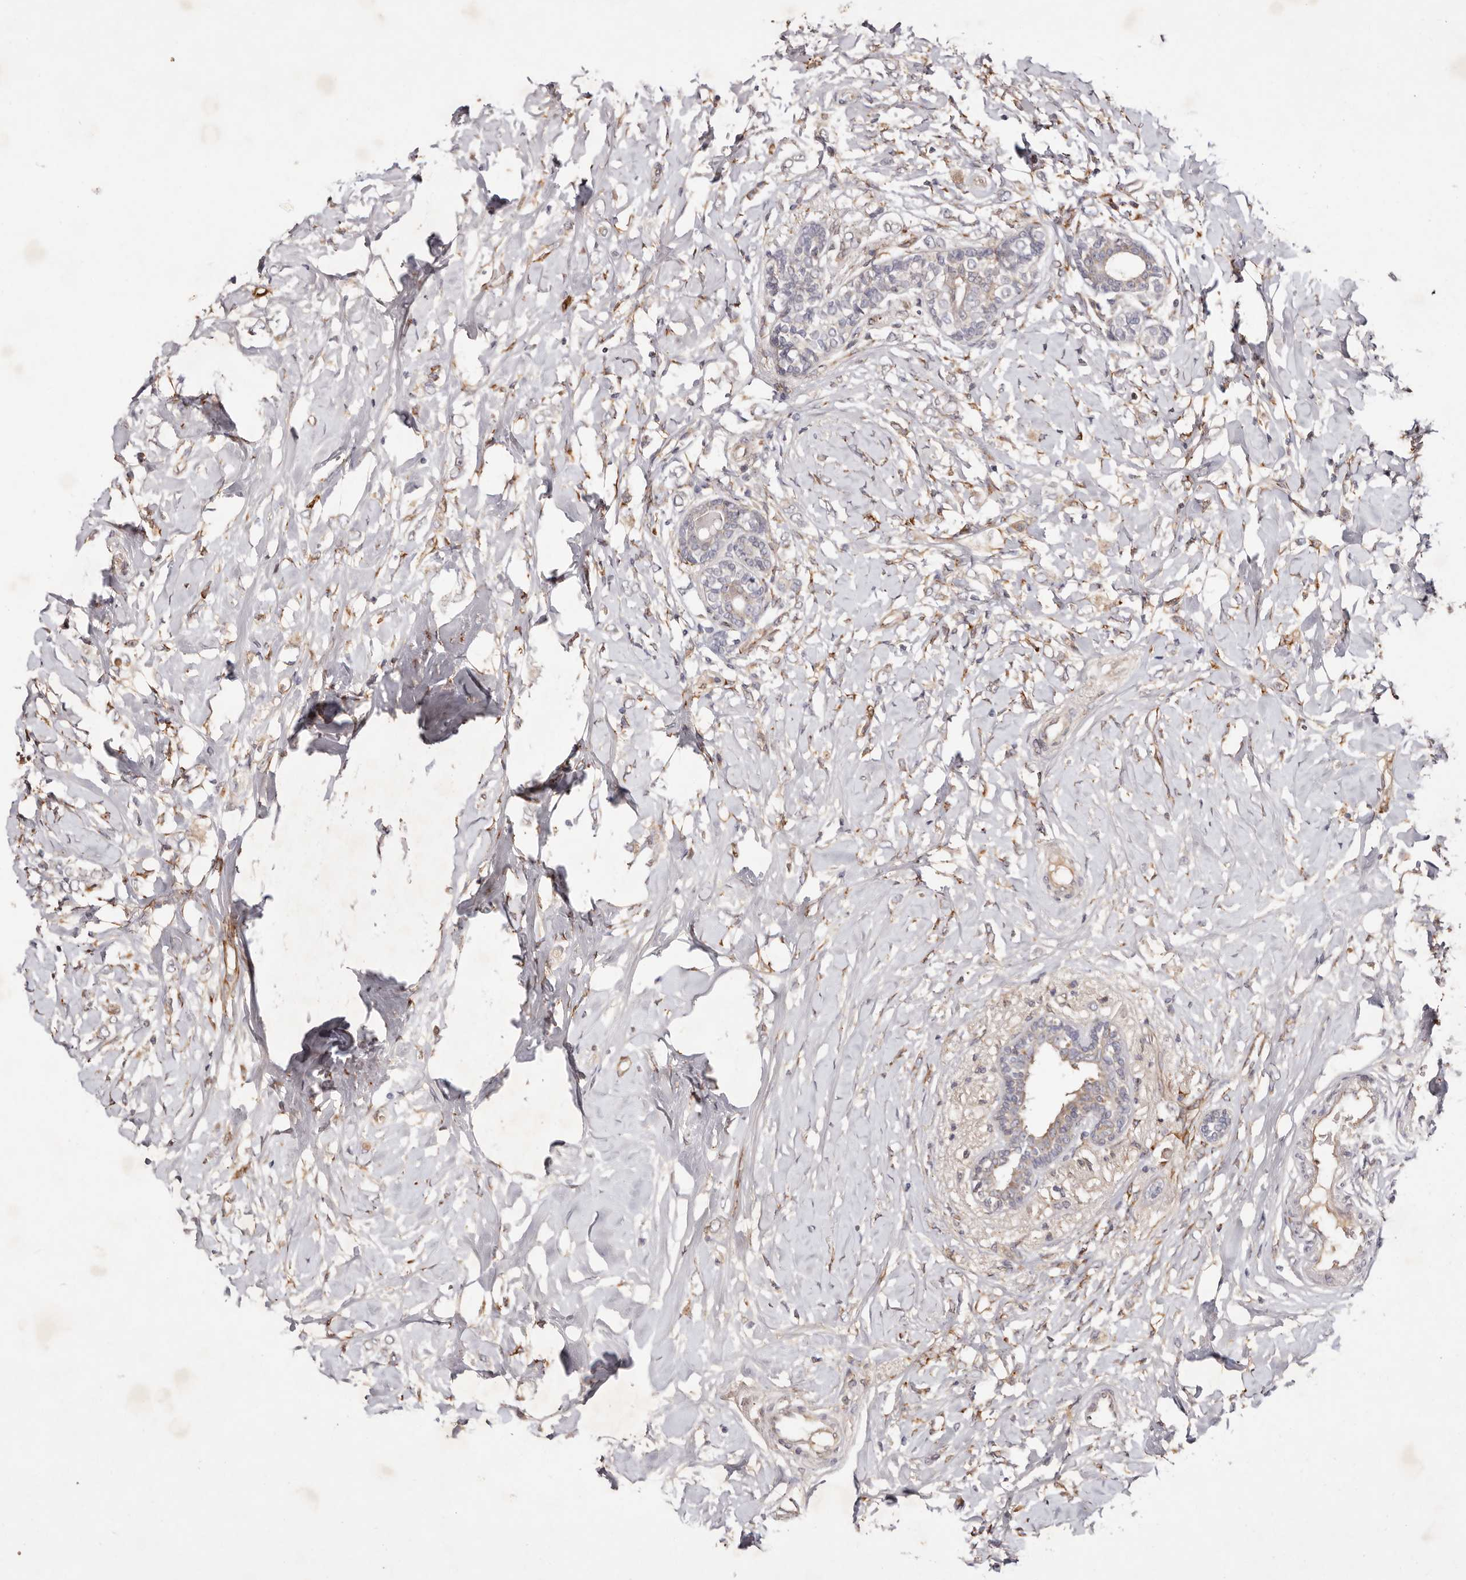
{"staining": {"intensity": "weak", "quantity": "25%-75%", "location": "cytoplasmic/membranous"}, "tissue": "breast cancer", "cell_type": "Tumor cells", "image_type": "cancer", "snomed": [{"axis": "morphology", "description": "Normal tissue, NOS"}, {"axis": "morphology", "description": "Lobular carcinoma"}, {"axis": "topography", "description": "Breast"}], "caption": "Immunohistochemistry (IHC) photomicrograph of lobular carcinoma (breast) stained for a protein (brown), which displays low levels of weak cytoplasmic/membranous expression in approximately 25%-75% of tumor cells.", "gene": "SERPINH1", "patient": {"sex": "female", "age": 47}}